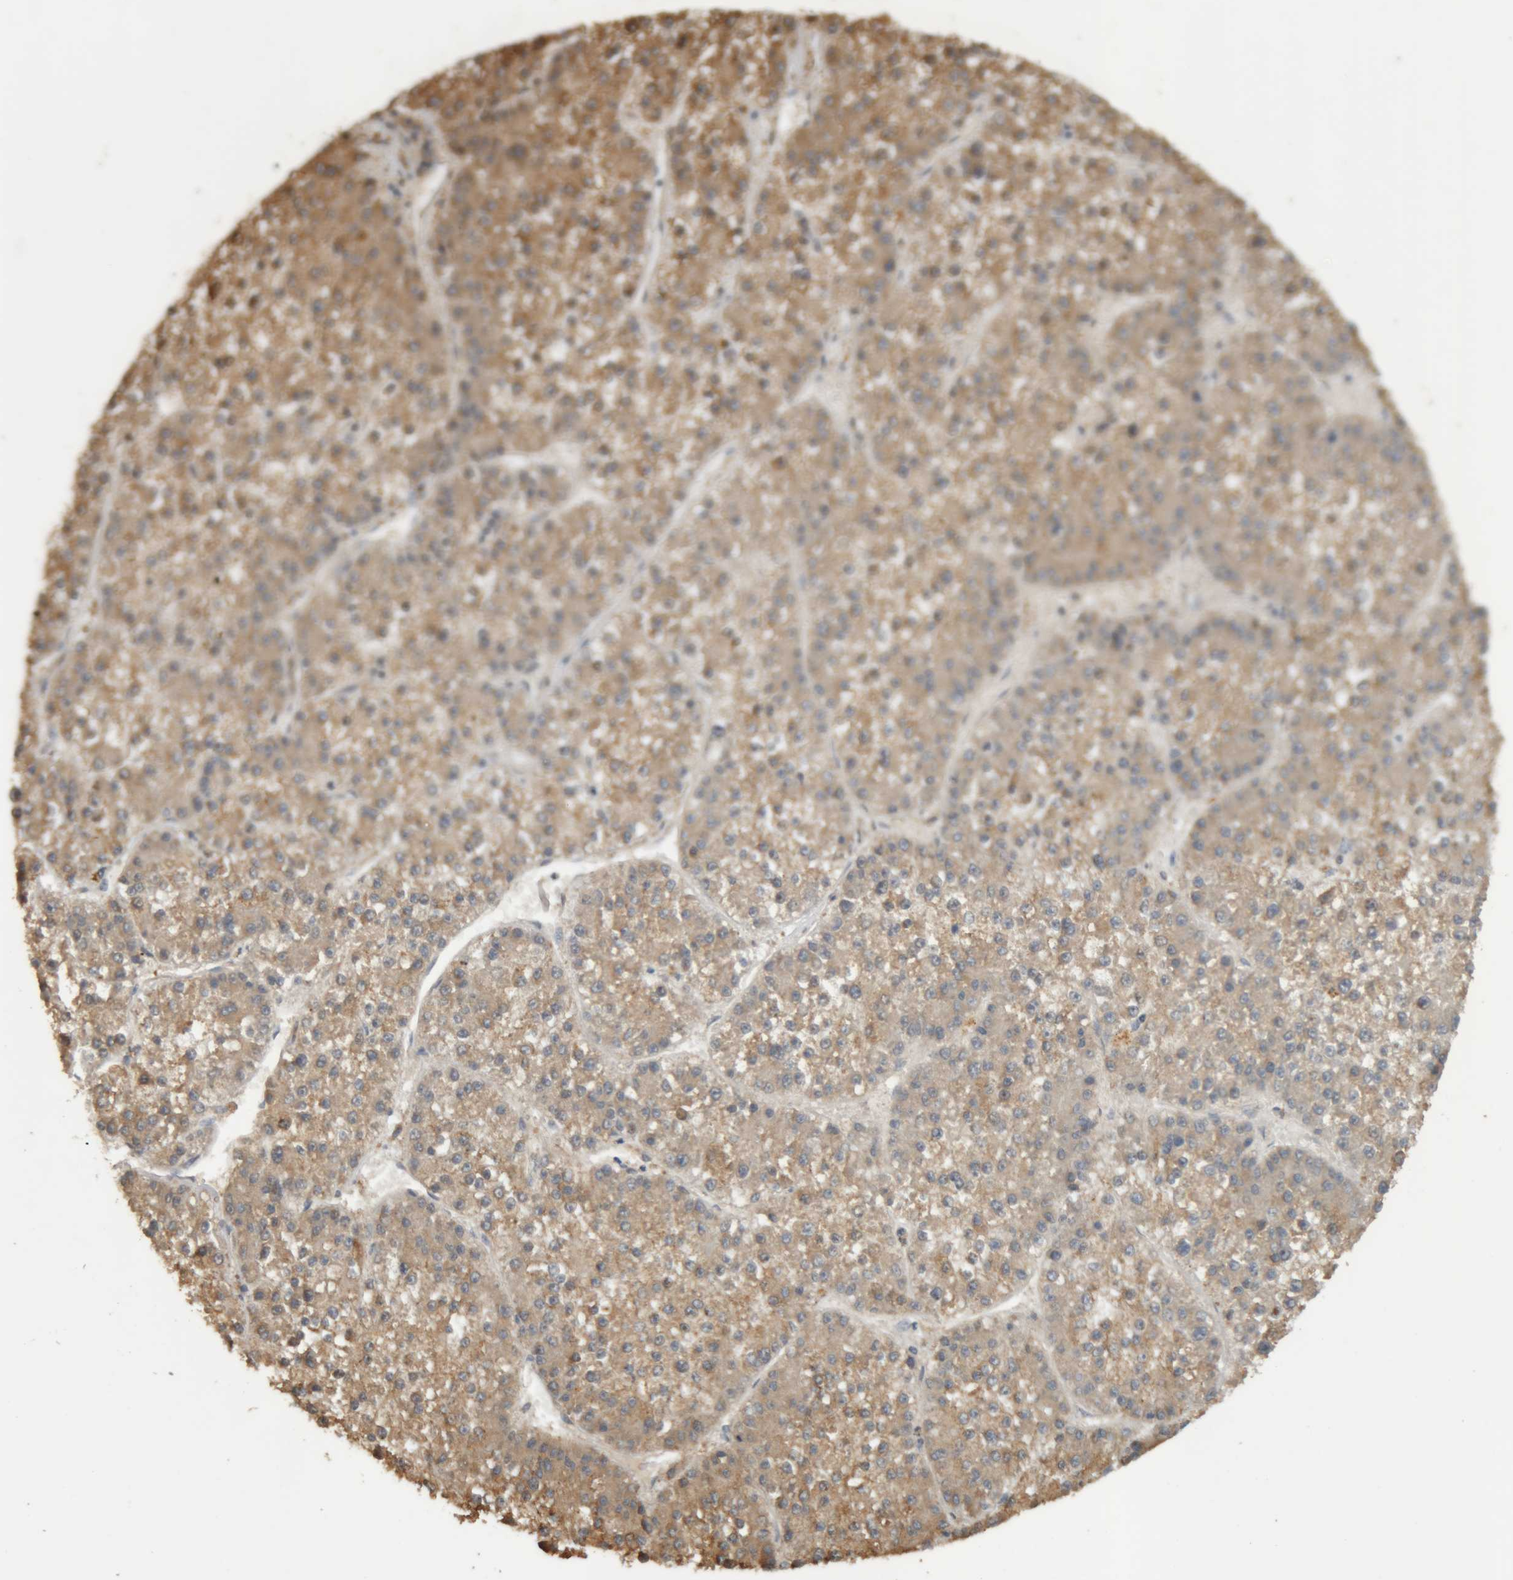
{"staining": {"intensity": "weak", "quantity": ">75%", "location": "cytoplasmic/membranous"}, "tissue": "liver cancer", "cell_type": "Tumor cells", "image_type": "cancer", "snomed": [{"axis": "morphology", "description": "Carcinoma, Hepatocellular, NOS"}, {"axis": "topography", "description": "Liver"}], "caption": "A high-resolution image shows immunohistochemistry staining of liver hepatocellular carcinoma, which exhibits weak cytoplasmic/membranous expression in approximately >75% of tumor cells.", "gene": "TMED7", "patient": {"sex": "female", "age": 73}}